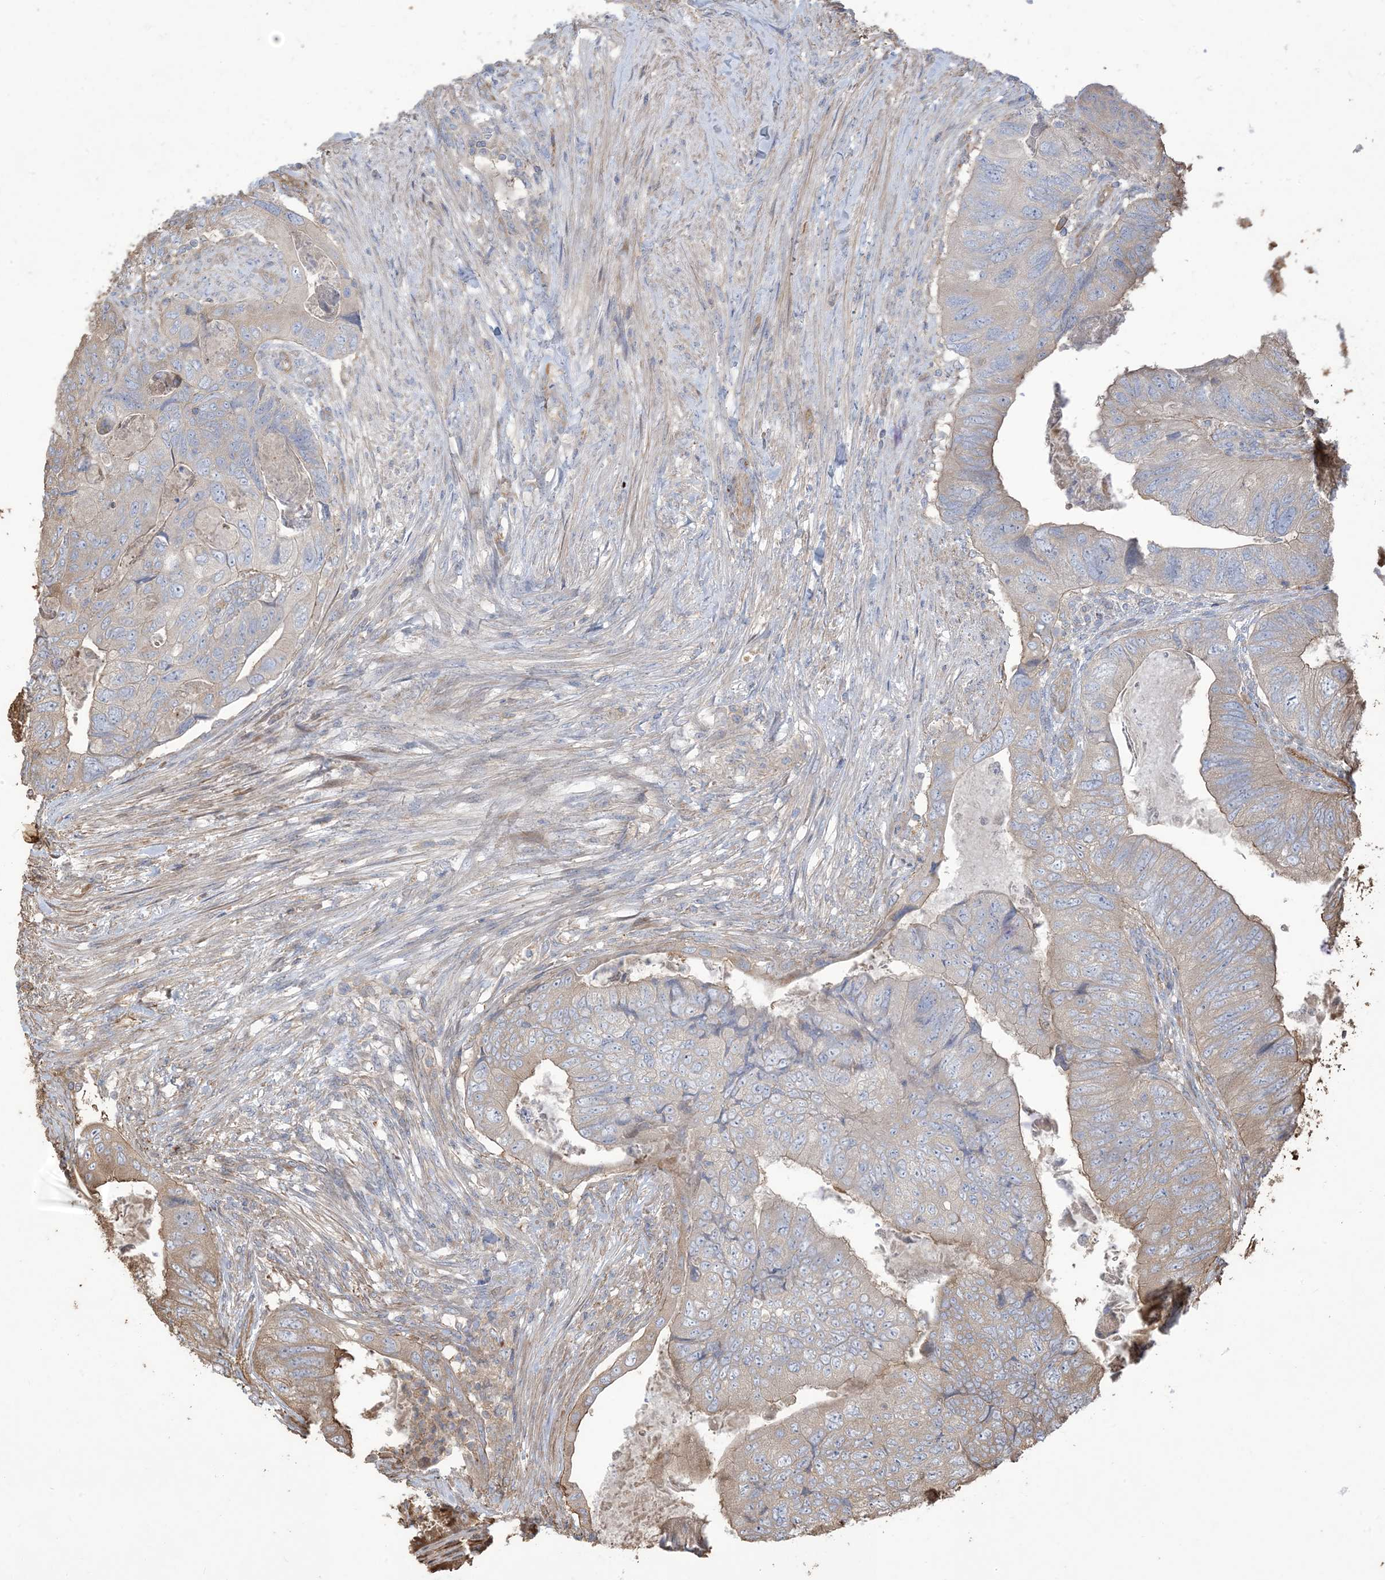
{"staining": {"intensity": "weak", "quantity": "25%-75%", "location": "cytoplasmic/membranous"}, "tissue": "colorectal cancer", "cell_type": "Tumor cells", "image_type": "cancer", "snomed": [{"axis": "morphology", "description": "Adenocarcinoma, NOS"}, {"axis": "topography", "description": "Rectum"}], "caption": "A brown stain shows weak cytoplasmic/membranous staining of a protein in colorectal cancer tumor cells.", "gene": "KLHL18", "patient": {"sex": "male", "age": 63}}